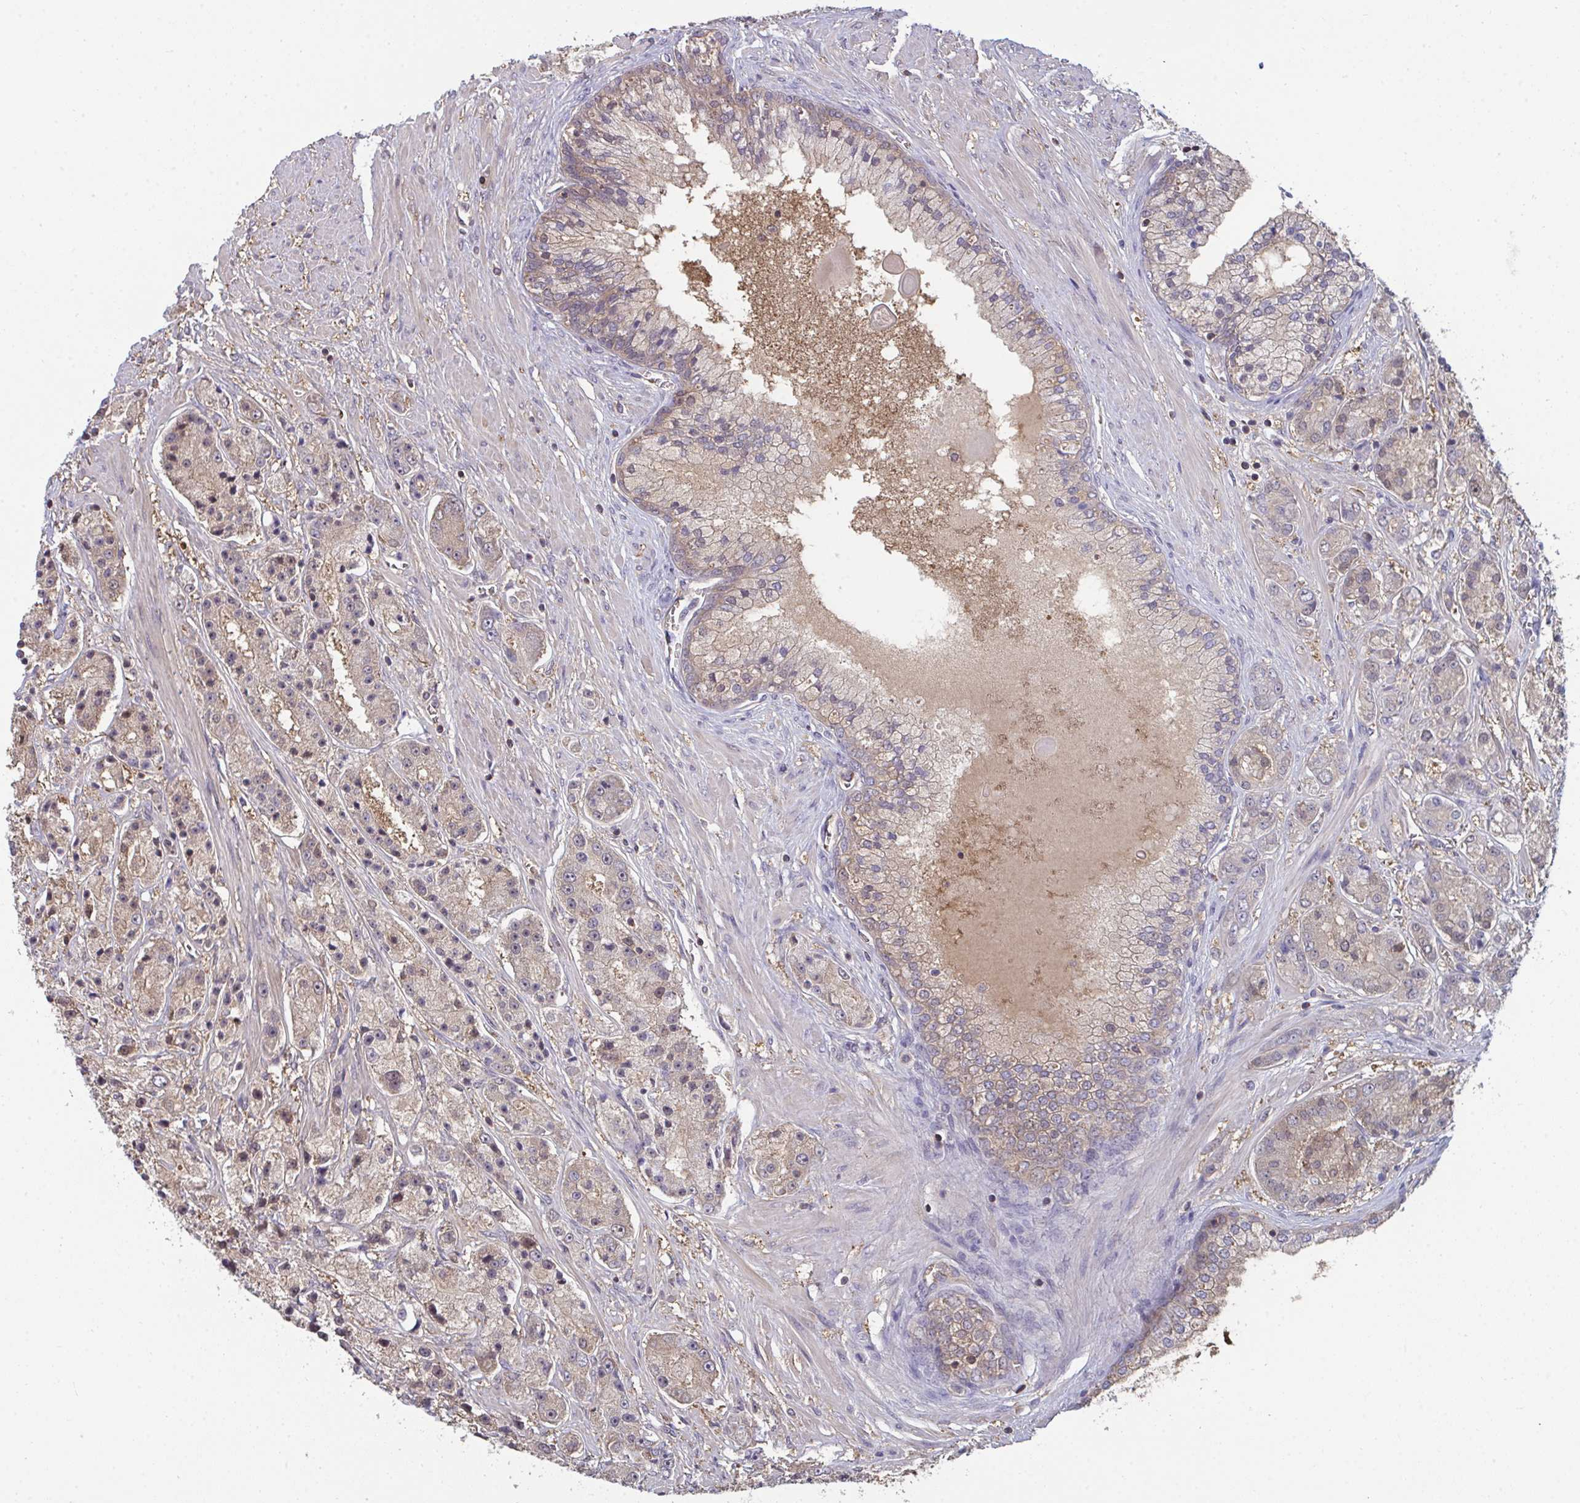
{"staining": {"intensity": "weak", "quantity": "25%-75%", "location": "cytoplasmic/membranous,nuclear"}, "tissue": "prostate cancer", "cell_type": "Tumor cells", "image_type": "cancer", "snomed": [{"axis": "morphology", "description": "Adenocarcinoma, High grade"}, {"axis": "topography", "description": "Prostate"}], "caption": "This micrograph exhibits immunohistochemistry staining of human prostate cancer, with low weak cytoplasmic/membranous and nuclear staining in about 25%-75% of tumor cells.", "gene": "TTC9C", "patient": {"sex": "male", "age": 67}}